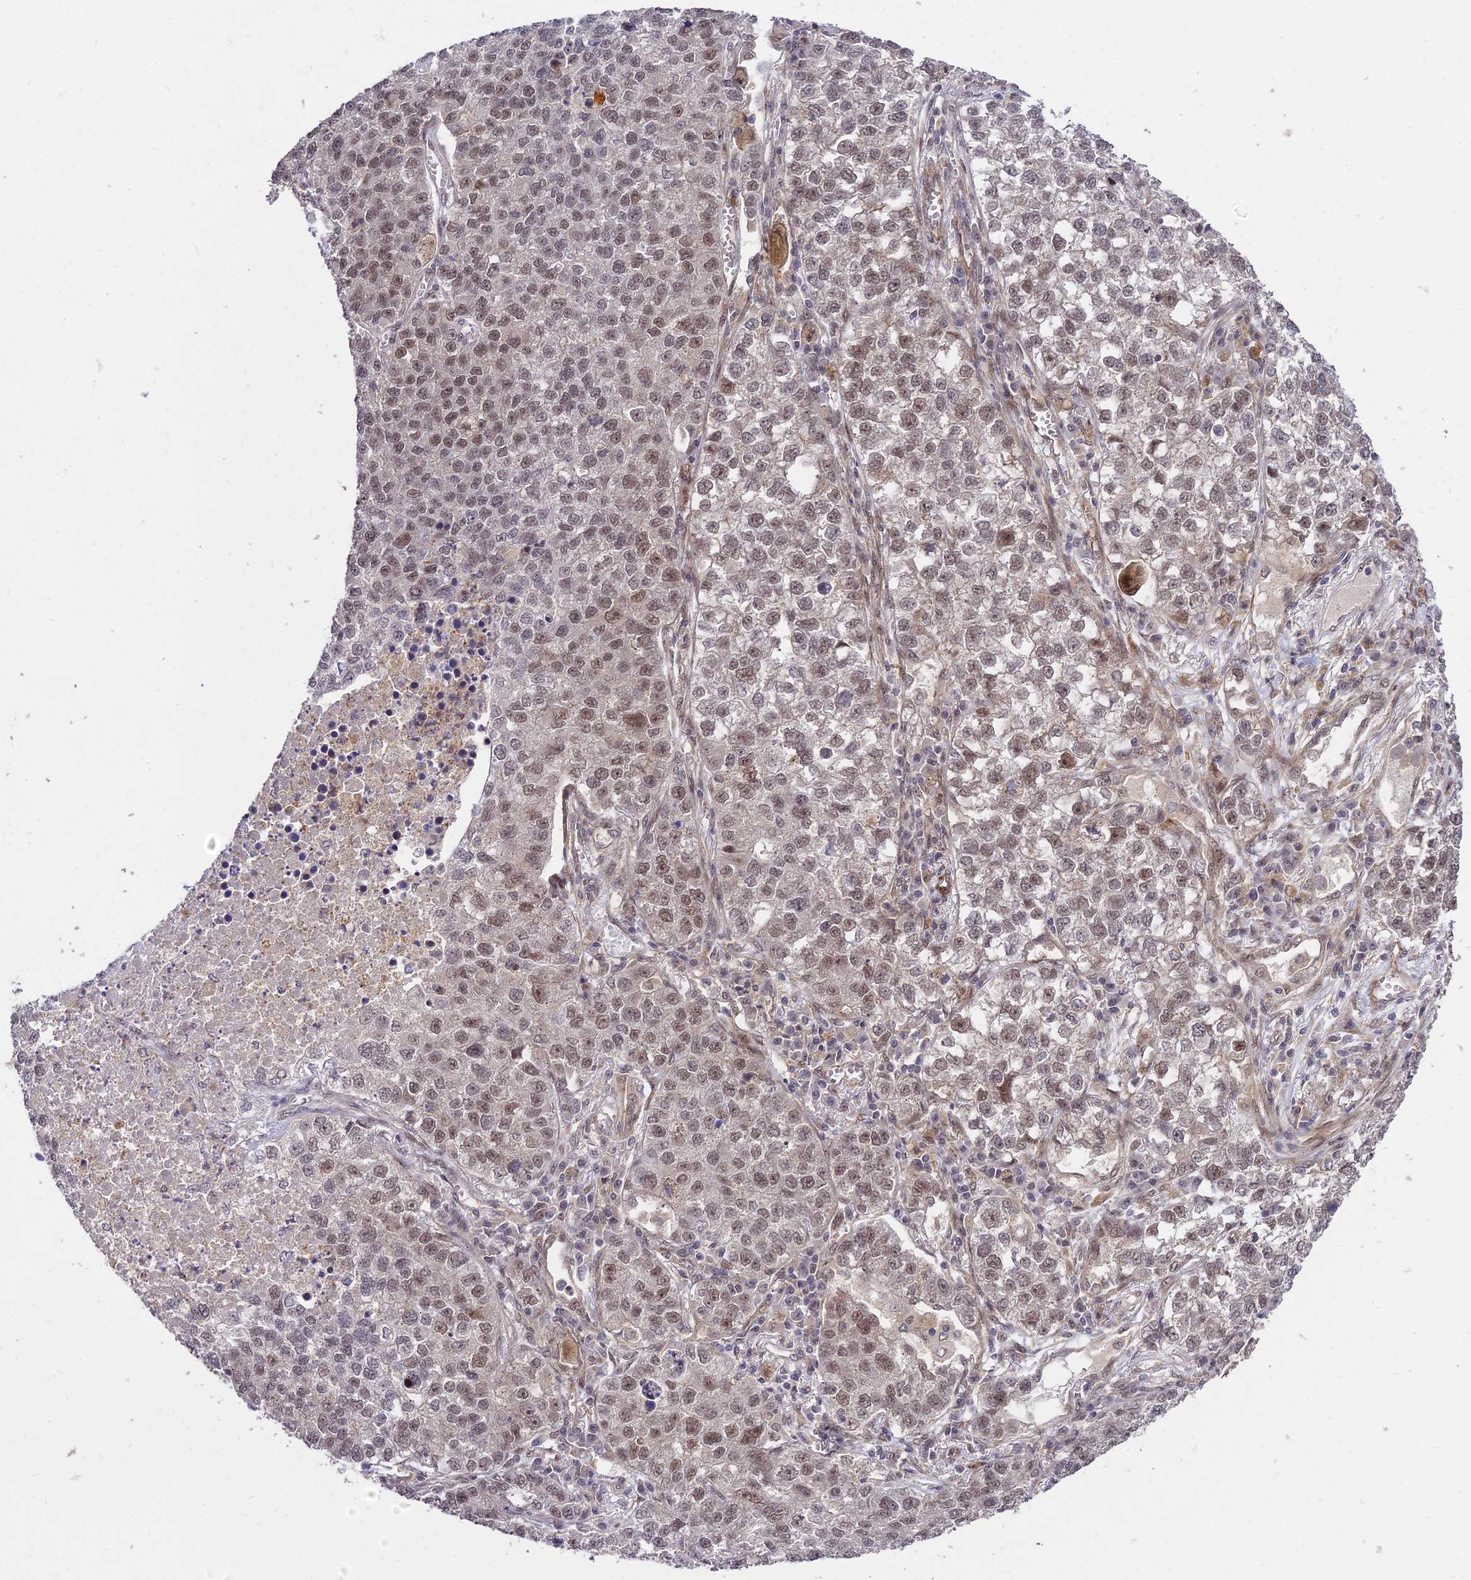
{"staining": {"intensity": "weak", "quantity": ">75%", "location": "nuclear"}, "tissue": "lung cancer", "cell_type": "Tumor cells", "image_type": "cancer", "snomed": [{"axis": "morphology", "description": "Adenocarcinoma, NOS"}, {"axis": "topography", "description": "Lung"}], "caption": "Tumor cells reveal weak nuclear expression in approximately >75% of cells in lung adenocarcinoma.", "gene": "ZNF85", "patient": {"sex": "male", "age": 49}}